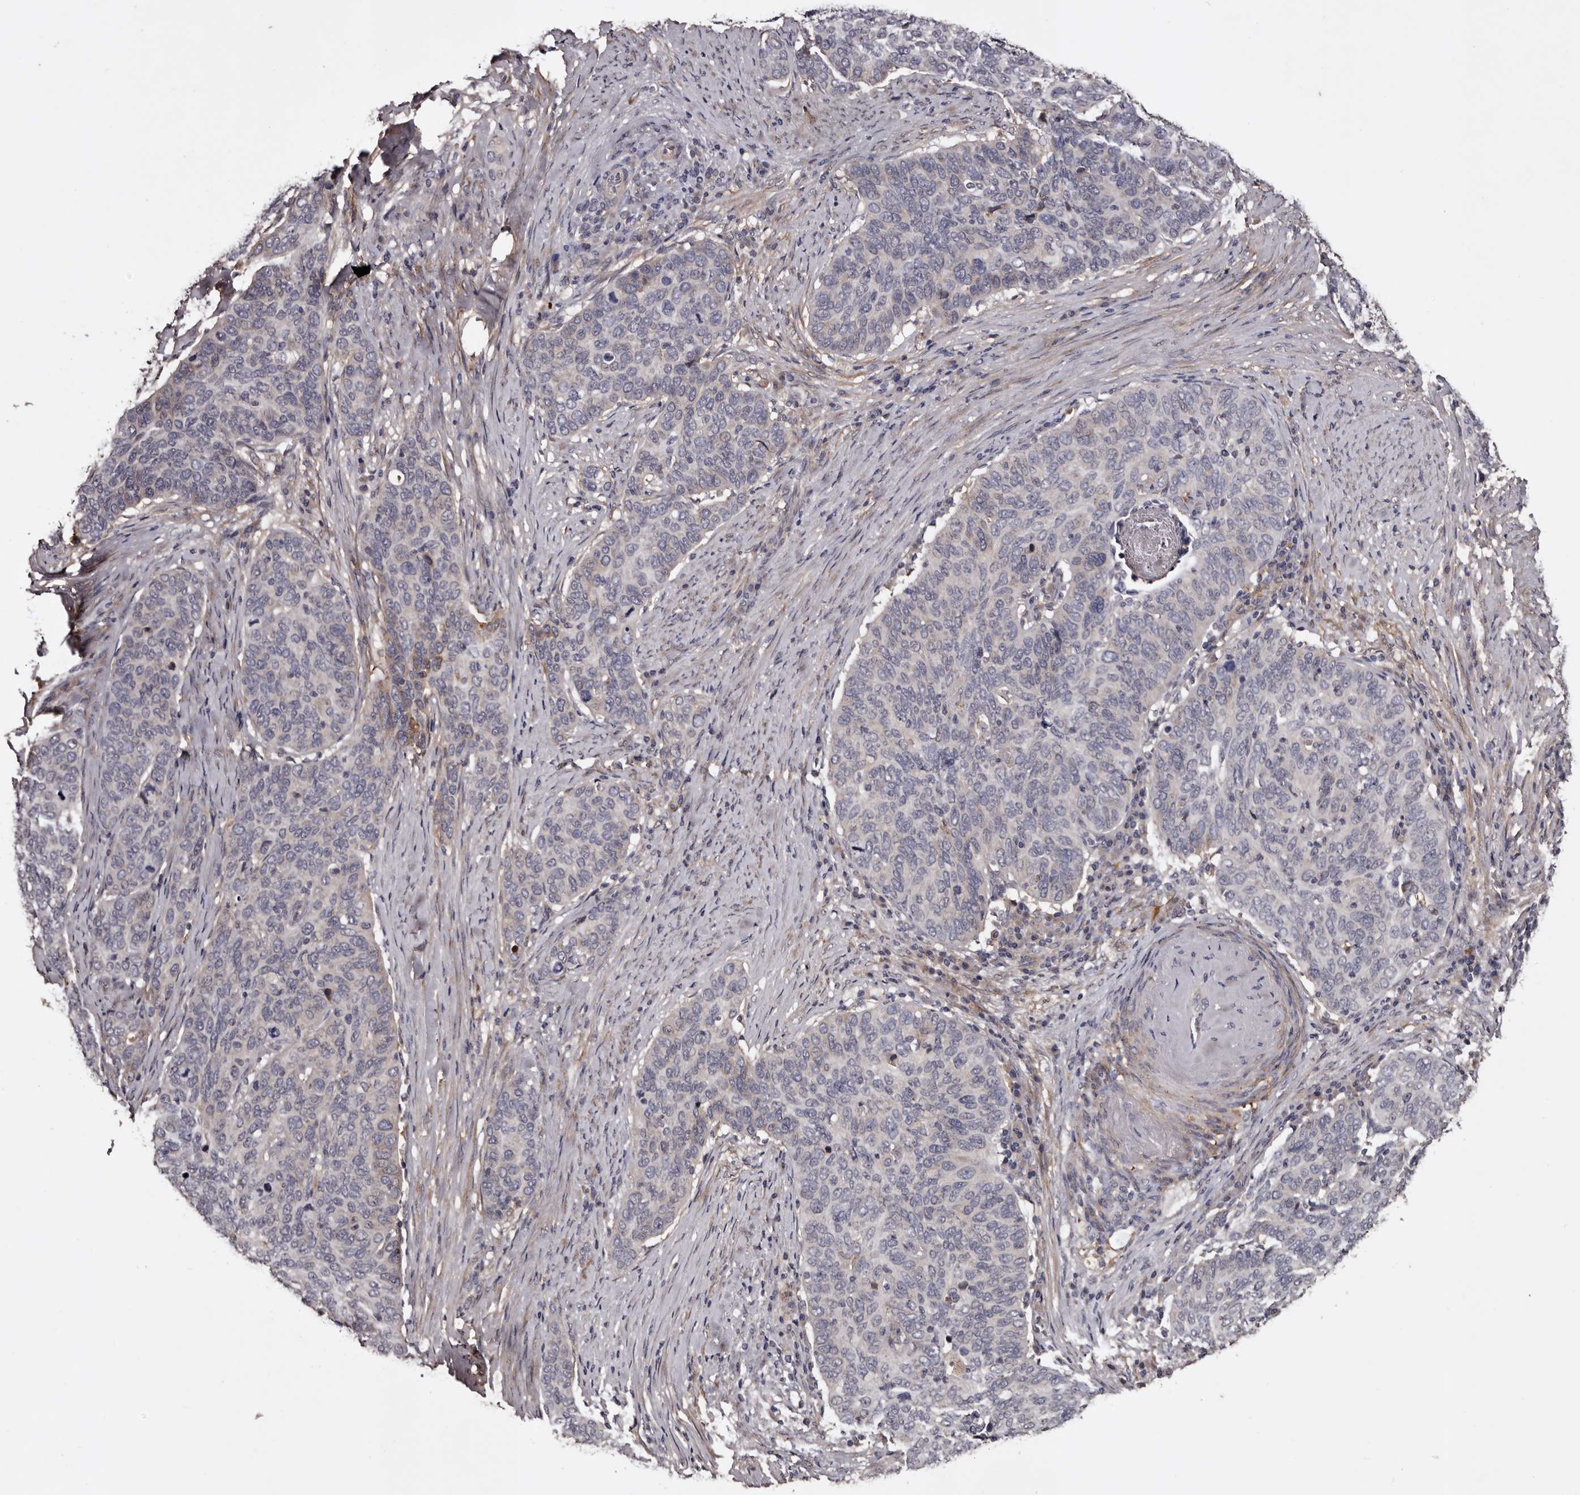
{"staining": {"intensity": "weak", "quantity": "<25%", "location": "cytoplasmic/membranous"}, "tissue": "cervical cancer", "cell_type": "Tumor cells", "image_type": "cancer", "snomed": [{"axis": "morphology", "description": "Squamous cell carcinoma, NOS"}, {"axis": "topography", "description": "Cervix"}], "caption": "Tumor cells are negative for protein expression in human cervical squamous cell carcinoma.", "gene": "CYP1B1", "patient": {"sex": "female", "age": 60}}